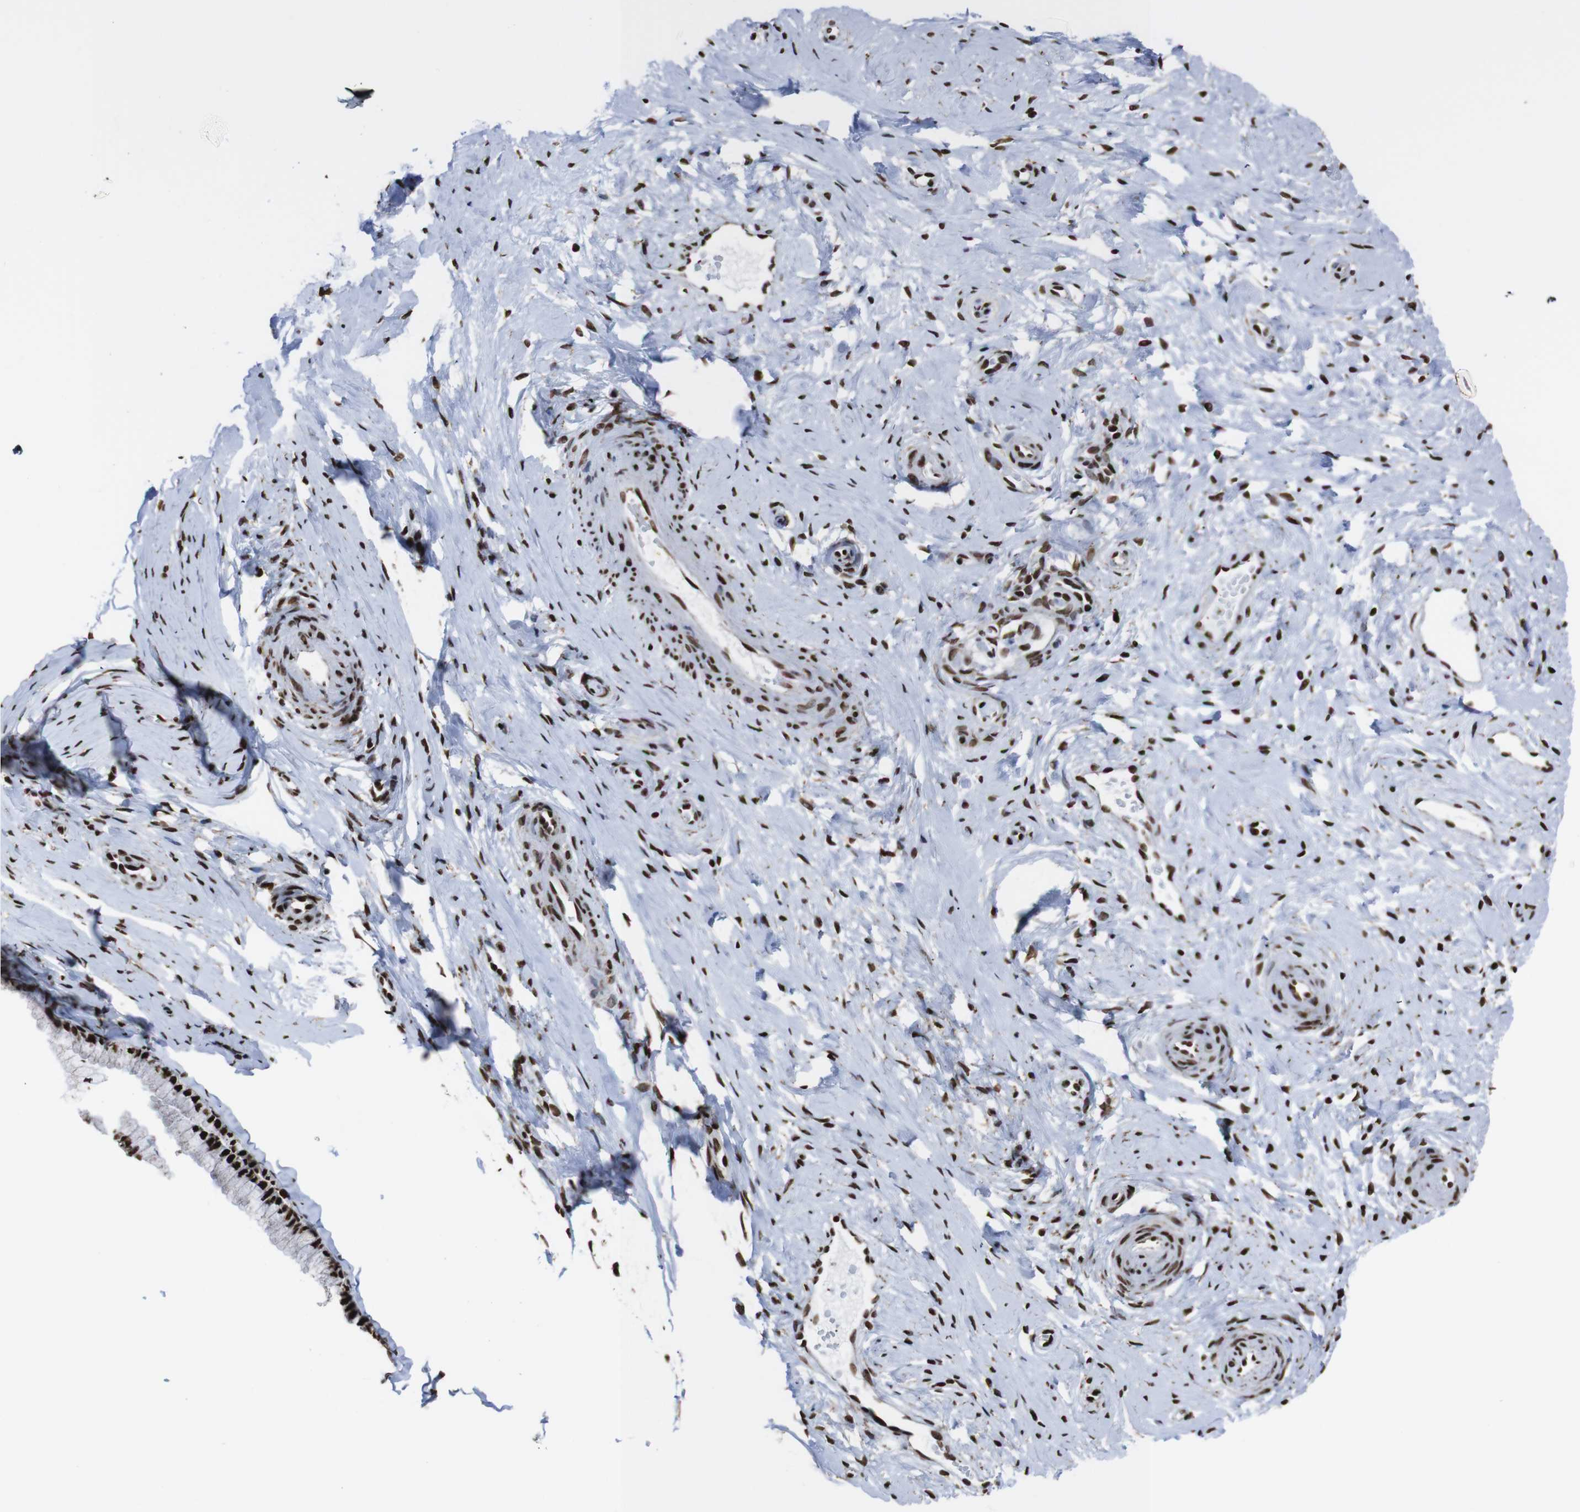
{"staining": {"intensity": "strong", "quantity": ">75%", "location": "nuclear"}, "tissue": "cervix", "cell_type": "Glandular cells", "image_type": "normal", "snomed": [{"axis": "morphology", "description": "Normal tissue, NOS"}, {"axis": "topography", "description": "Cervix"}], "caption": "An image of human cervix stained for a protein displays strong nuclear brown staining in glandular cells. The staining was performed using DAB (3,3'-diaminobenzidine) to visualize the protein expression in brown, while the nuclei were stained in blue with hematoxylin (Magnification: 20x).", "gene": "ROMO1", "patient": {"sex": "female", "age": 39}}